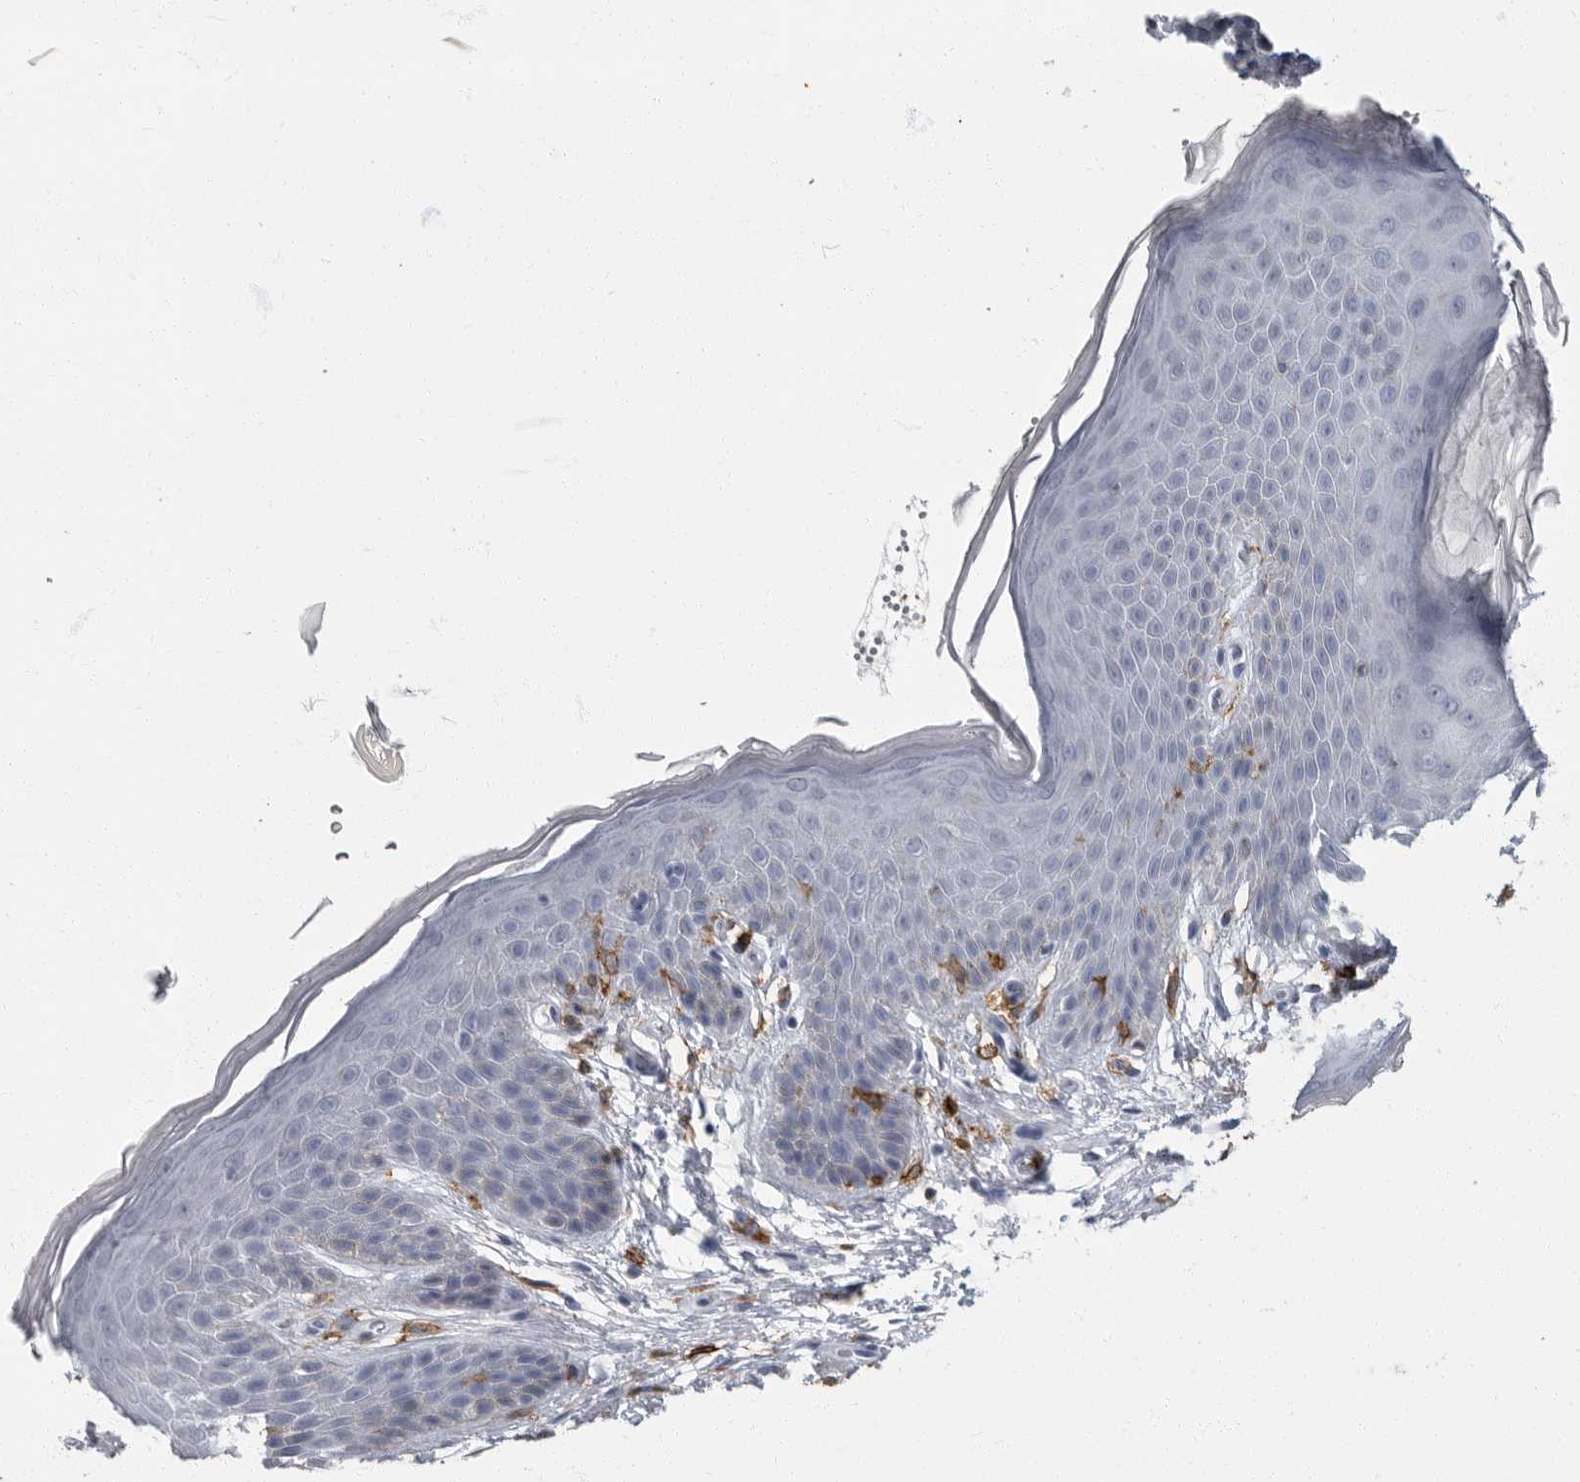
{"staining": {"intensity": "negative", "quantity": "none", "location": "none"}, "tissue": "skin", "cell_type": "Epidermal cells", "image_type": "normal", "snomed": [{"axis": "morphology", "description": "Normal tissue, NOS"}, {"axis": "topography", "description": "Anal"}], "caption": "High power microscopy photomicrograph of an immunohistochemistry (IHC) image of unremarkable skin, revealing no significant staining in epidermal cells.", "gene": "FCER1G", "patient": {"sex": "male", "age": 74}}